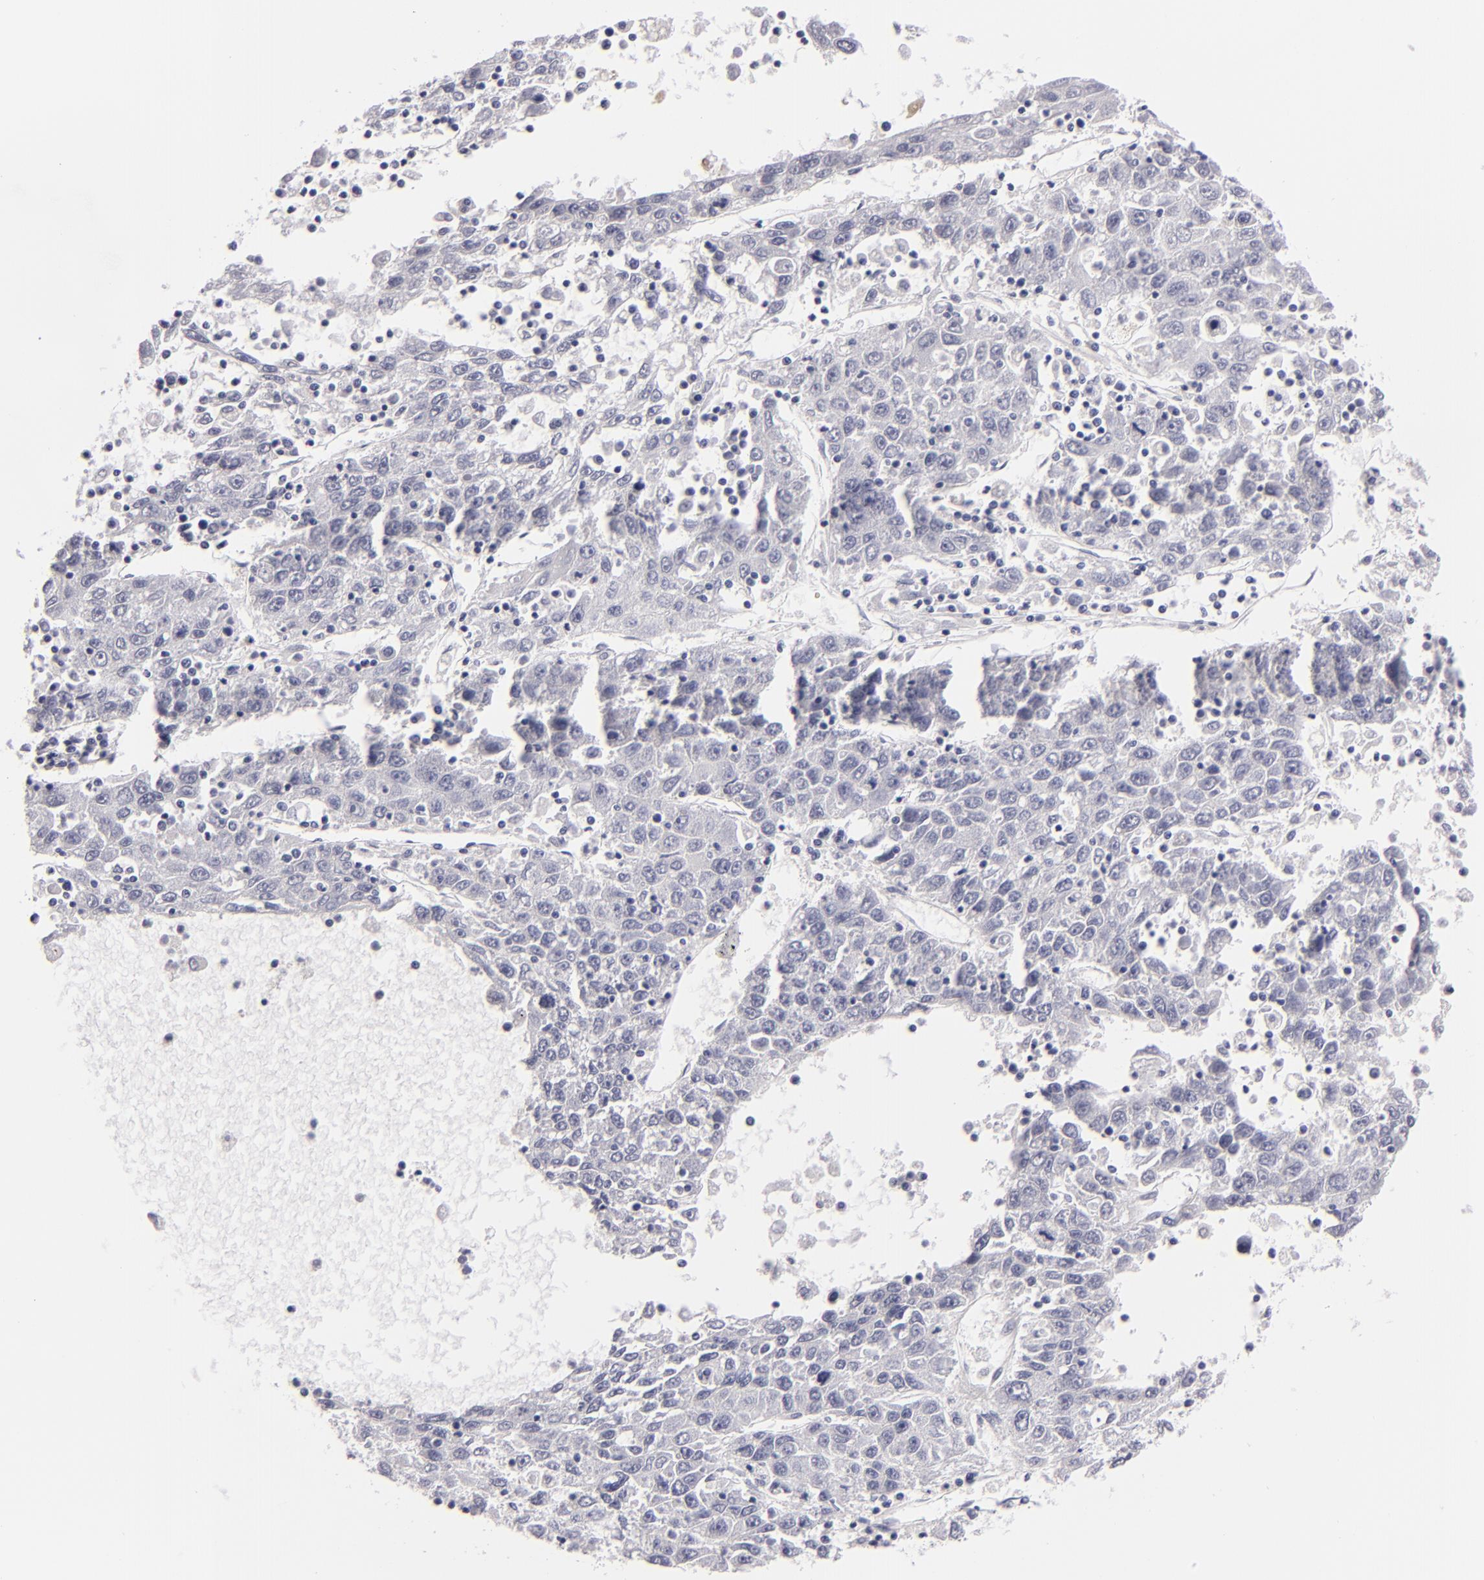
{"staining": {"intensity": "negative", "quantity": "none", "location": "none"}, "tissue": "liver cancer", "cell_type": "Tumor cells", "image_type": "cancer", "snomed": [{"axis": "morphology", "description": "Carcinoma, Hepatocellular, NOS"}, {"axis": "topography", "description": "Liver"}], "caption": "Liver cancer was stained to show a protein in brown. There is no significant expression in tumor cells. The staining is performed using DAB brown chromogen with nuclei counter-stained in using hematoxylin.", "gene": "F13A1", "patient": {"sex": "male", "age": 49}}